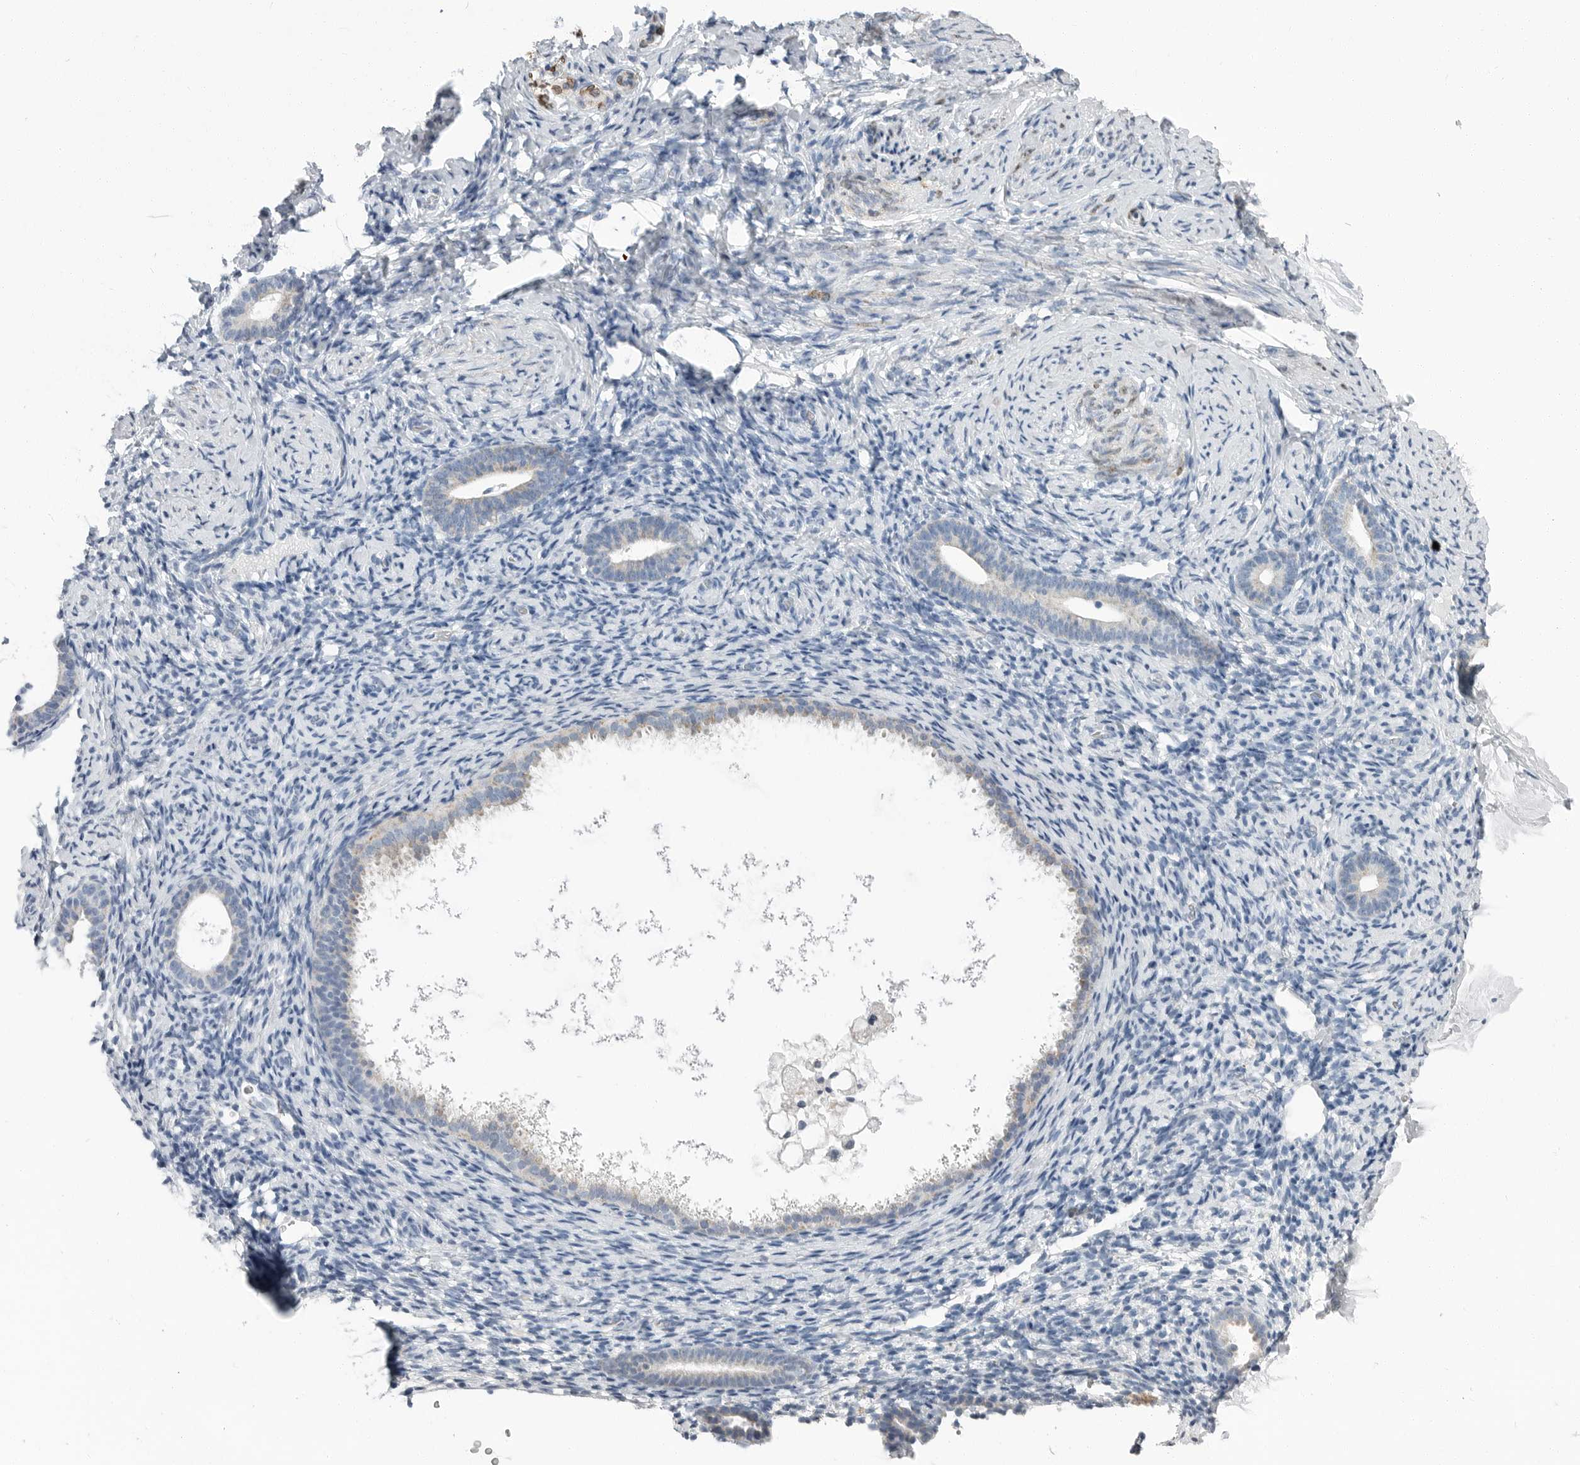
{"staining": {"intensity": "negative", "quantity": "none", "location": "none"}, "tissue": "endometrium", "cell_type": "Cells in endometrial stroma", "image_type": "normal", "snomed": [{"axis": "morphology", "description": "Normal tissue, NOS"}, {"axis": "topography", "description": "Endometrium"}], "caption": "Immunohistochemical staining of unremarkable human endometrium exhibits no significant positivity in cells in endometrial stroma.", "gene": "PLN", "patient": {"sex": "female", "age": 51}}